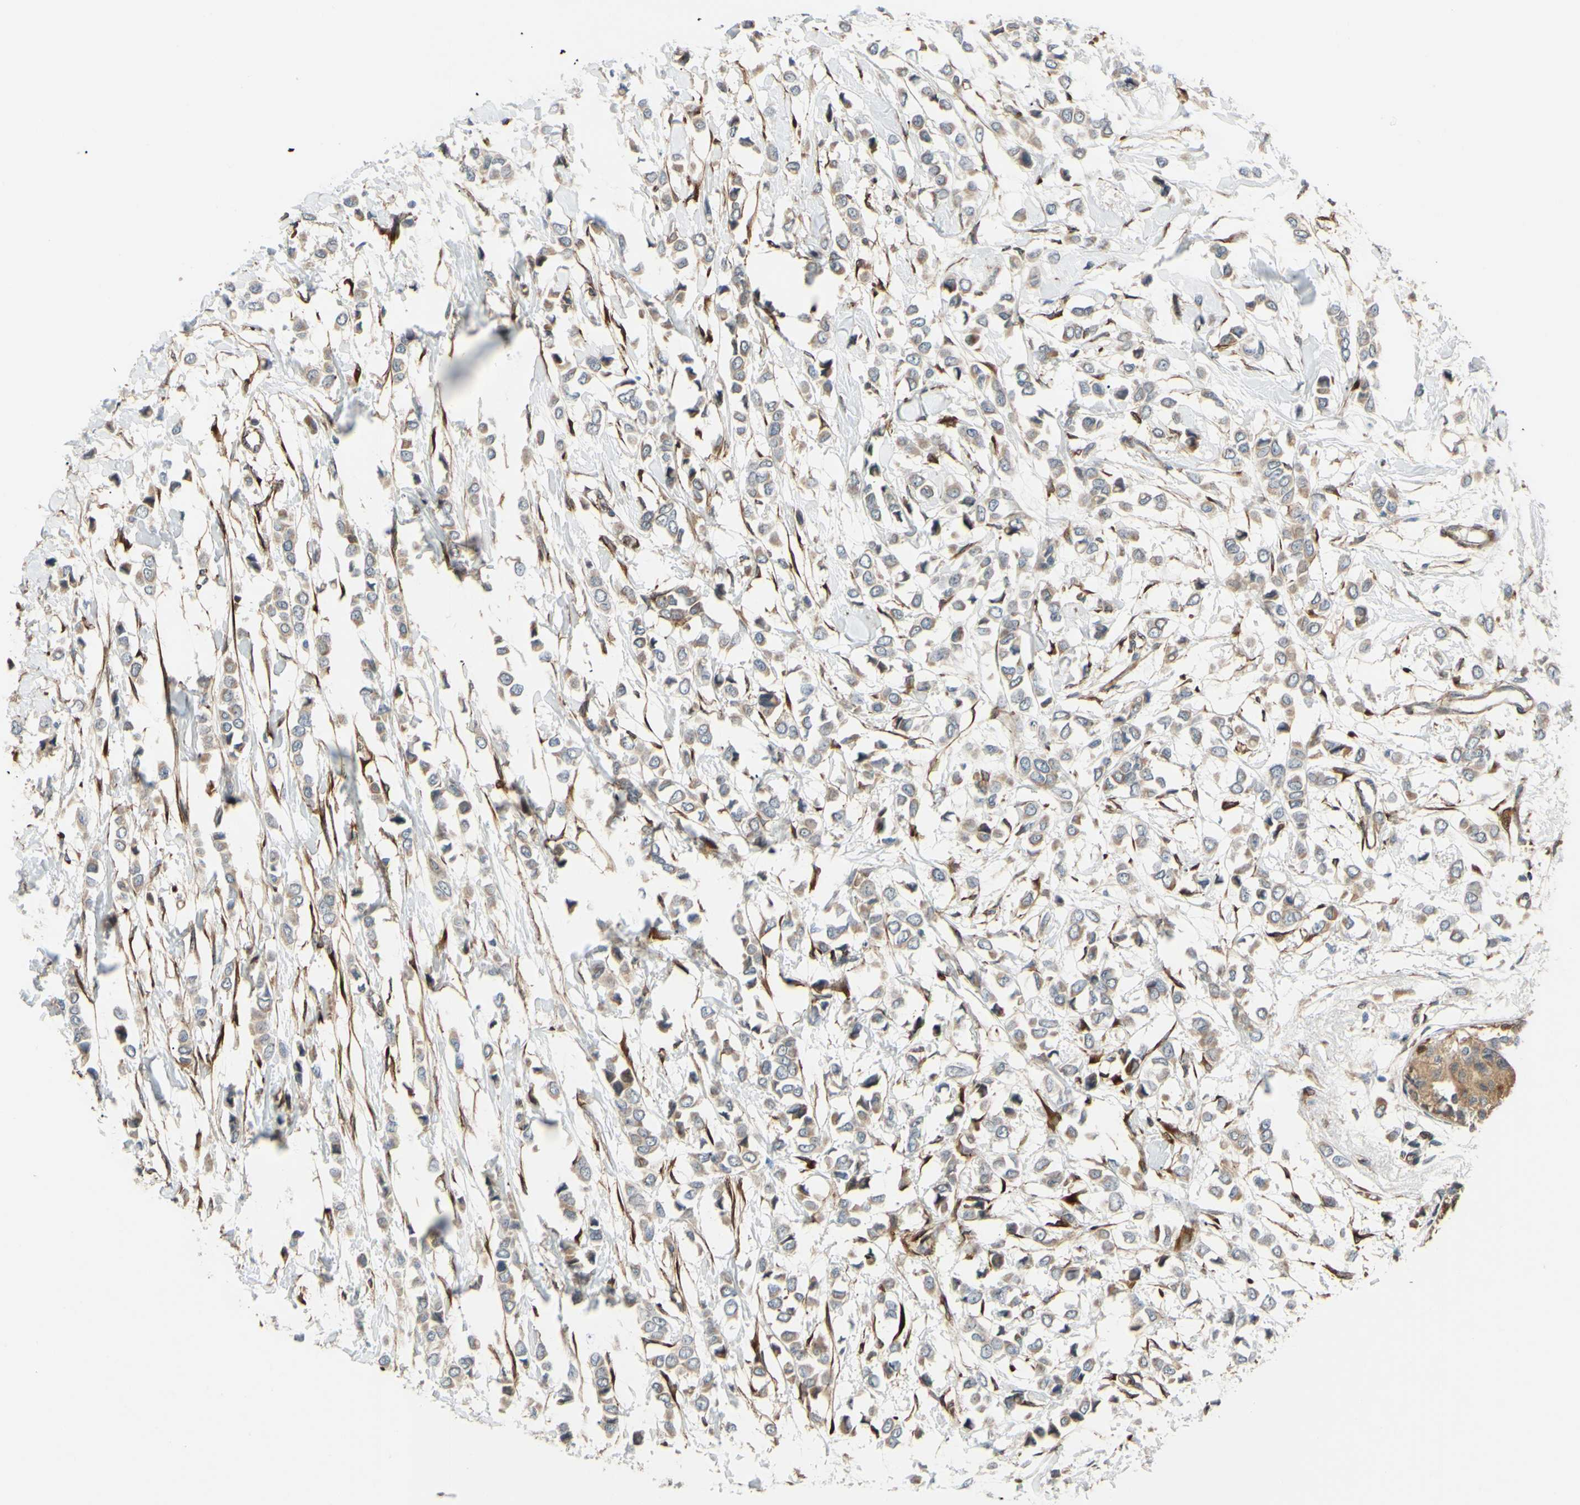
{"staining": {"intensity": "weak", "quantity": ">75%", "location": "cytoplasmic/membranous"}, "tissue": "breast cancer", "cell_type": "Tumor cells", "image_type": "cancer", "snomed": [{"axis": "morphology", "description": "Lobular carcinoma"}, {"axis": "topography", "description": "Breast"}], "caption": "Immunohistochemical staining of breast cancer (lobular carcinoma) shows low levels of weak cytoplasmic/membranous protein positivity in about >75% of tumor cells.", "gene": "PRAF2", "patient": {"sex": "female", "age": 51}}